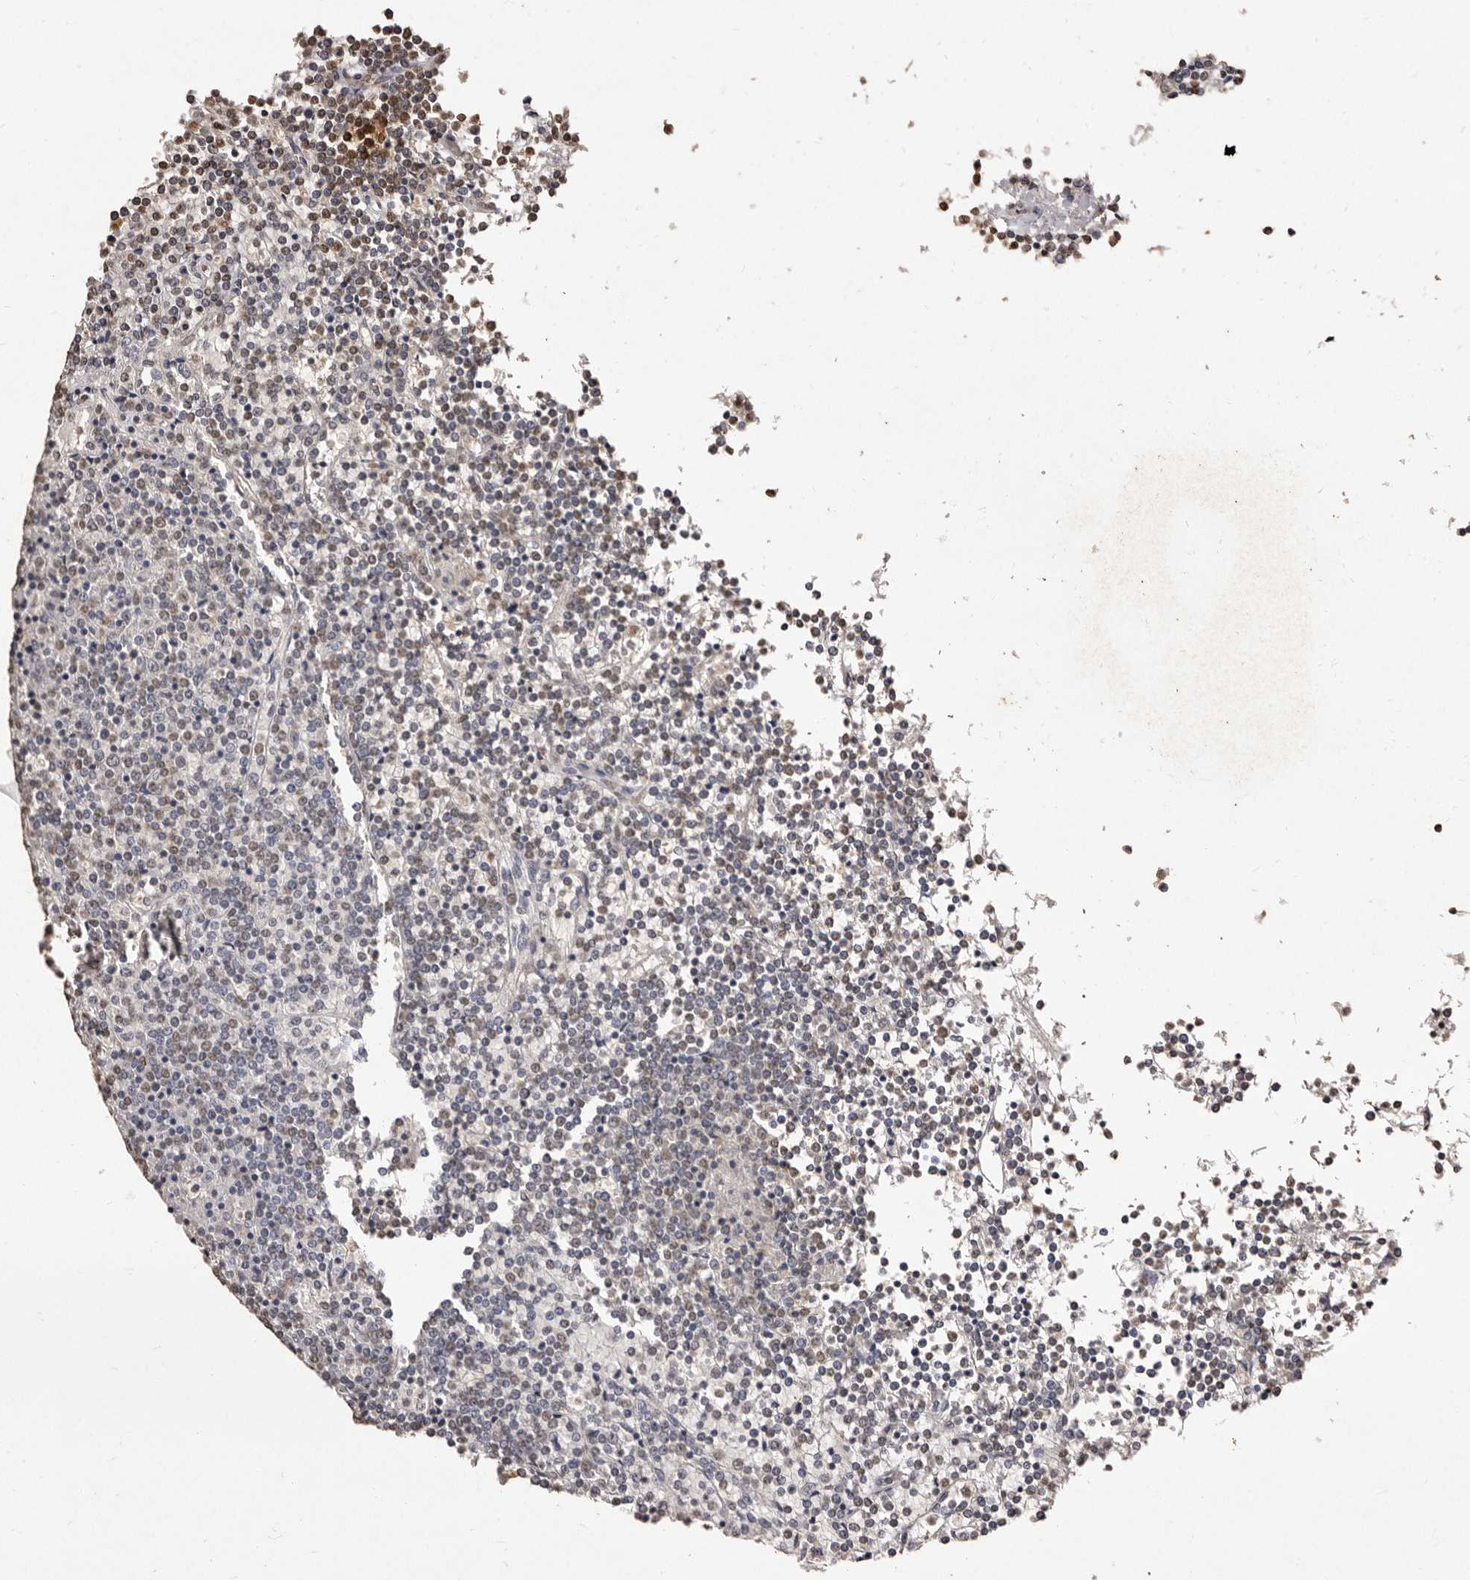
{"staining": {"intensity": "weak", "quantity": ">75%", "location": "nuclear"}, "tissue": "lymphoma", "cell_type": "Tumor cells", "image_type": "cancer", "snomed": [{"axis": "morphology", "description": "Malignant lymphoma, non-Hodgkin's type, Low grade"}, {"axis": "topography", "description": "Spleen"}], "caption": "A micrograph of low-grade malignant lymphoma, non-Hodgkin's type stained for a protein shows weak nuclear brown staining in tumor cells.", "gene": "ERBB4", "patient": {"sex": "female", "age": 19}}